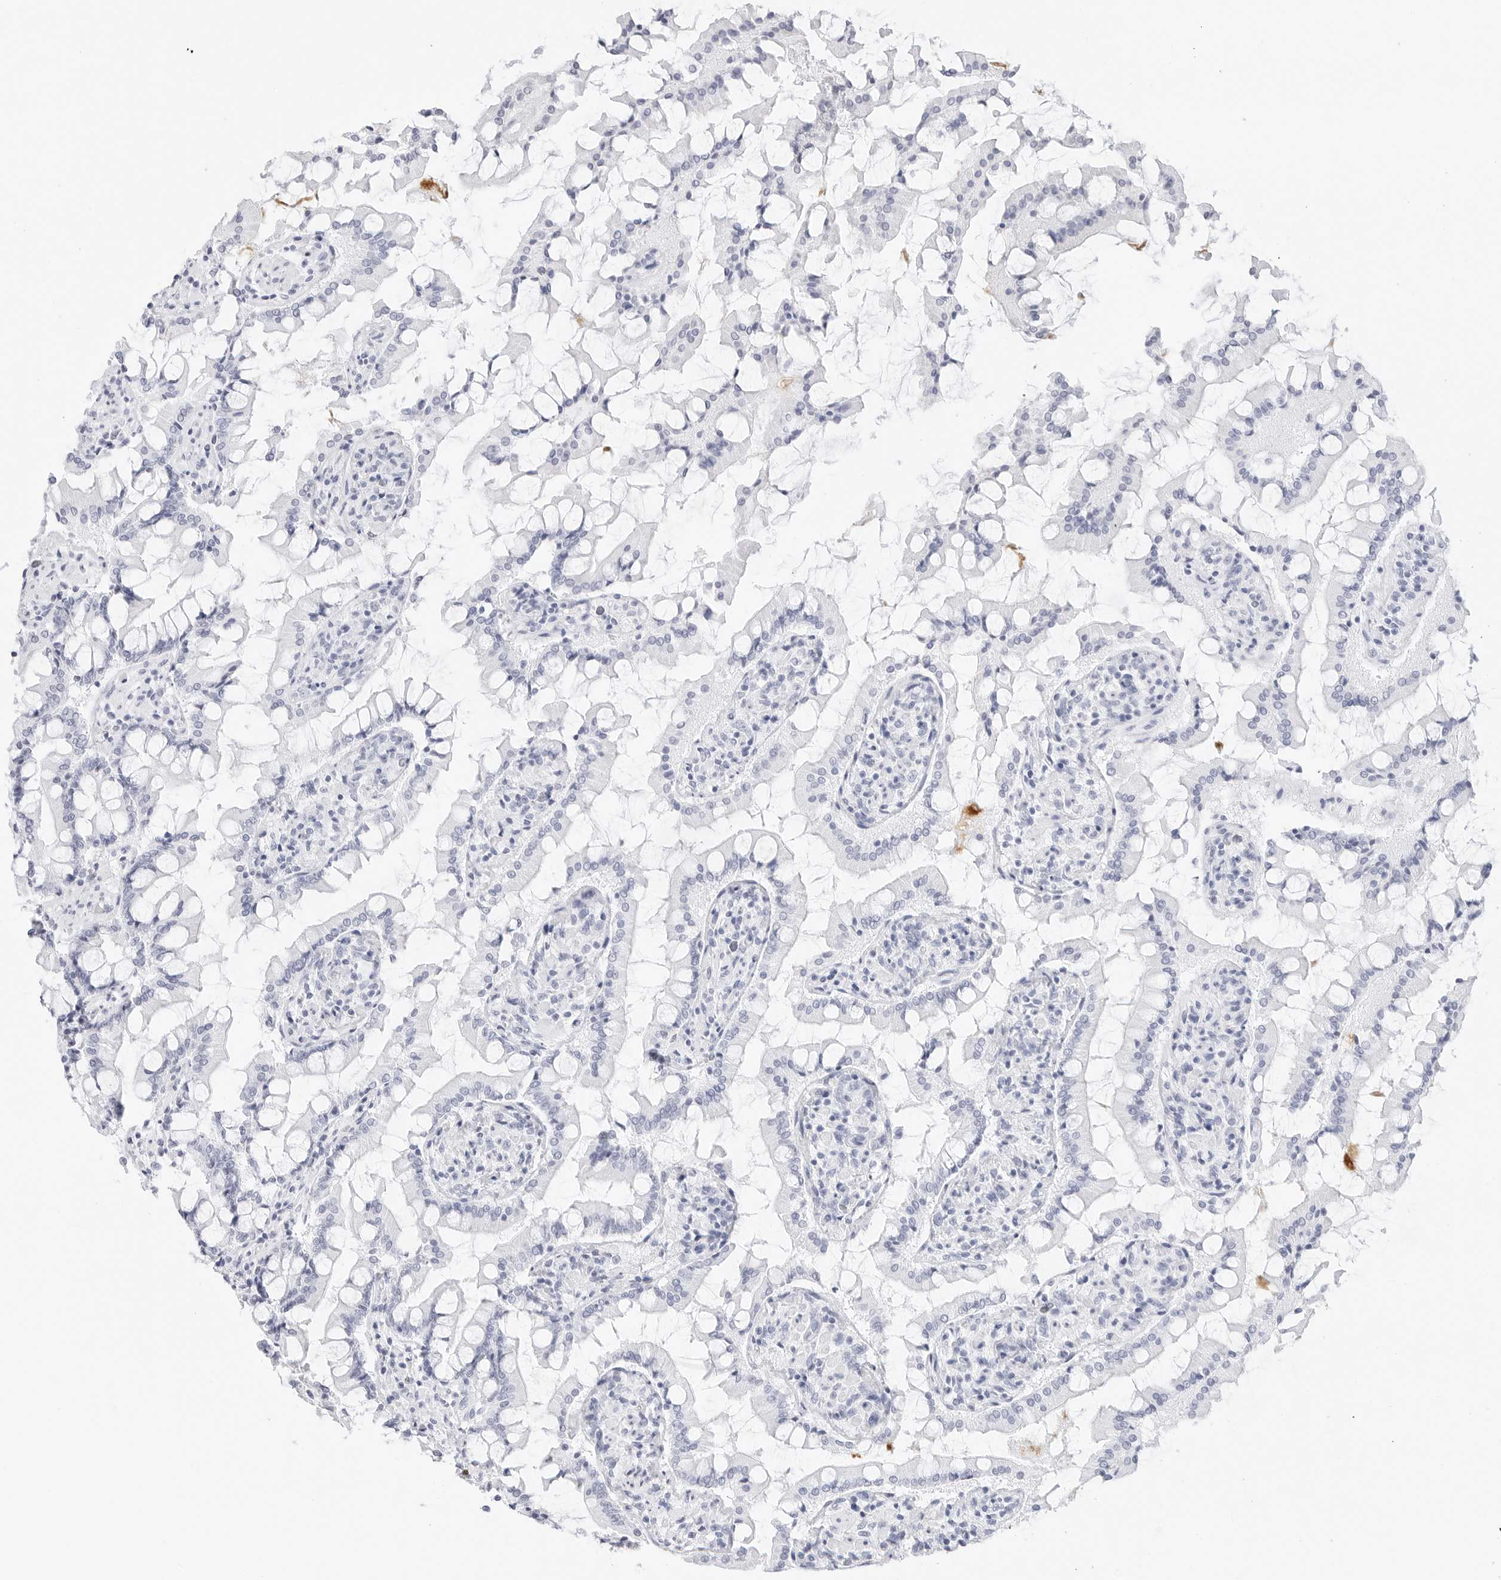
{"staining": {"intensity": "negative", "quantity": "none", "location": "none"}, "tissue": "small intestine", "cell_type": "Glandular cells", "image_type": "normal", "snomed": [{"axis": "morphology", "description": "Normal tissue, NOS"}, {"axis": "topography", "description": "Small intestine"}], "caption": "Human small intestine stained for a protein using IHC exhibits no staining in glandular cells.", "gene": "TFF2", "patient": {"sex": "male", "age": 41}}